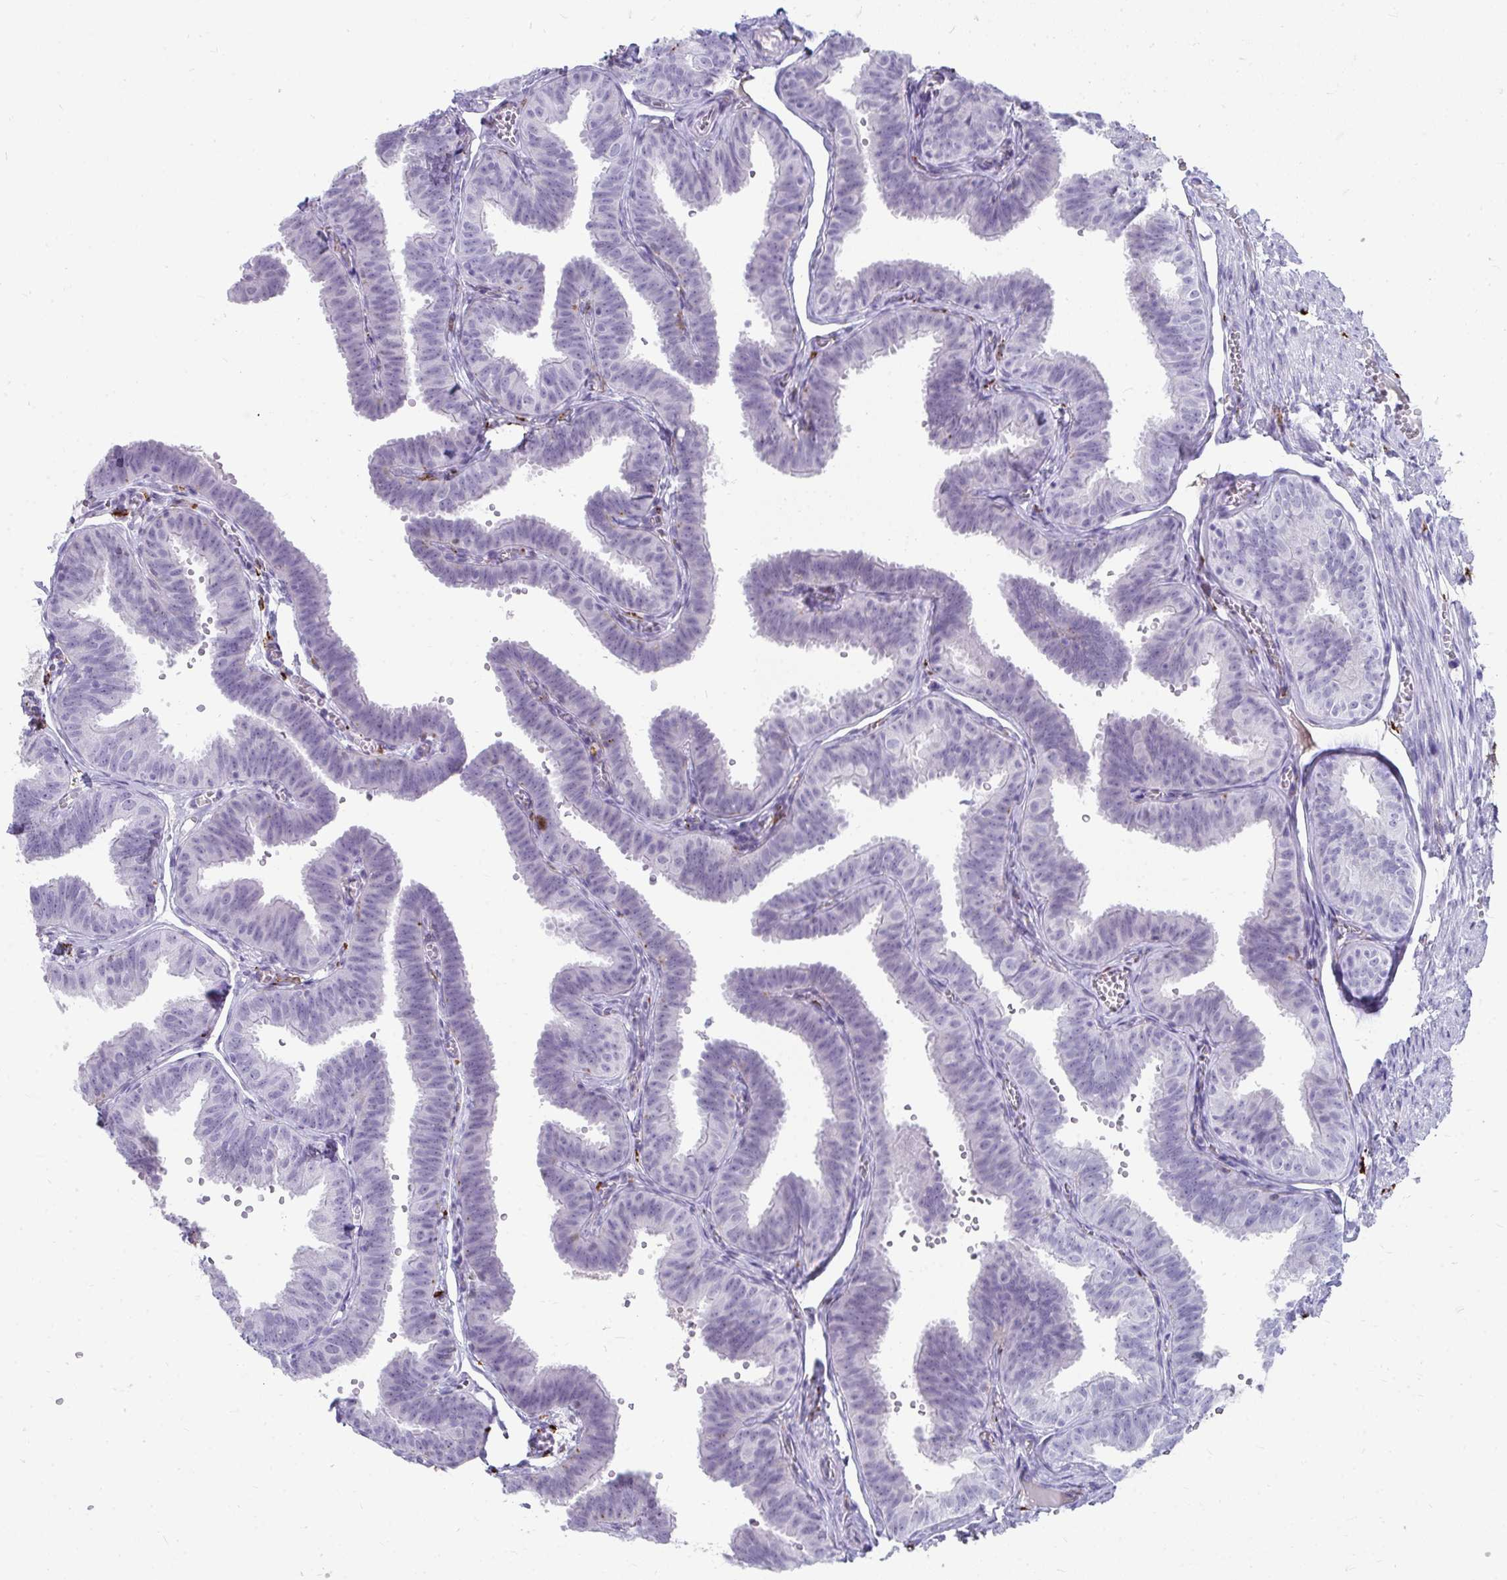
{"staining": {"intensity": "negative", "quantity": "none", "location": "none"}, "tissue": "fallopian tube", "cell_type": "Glandular cells", "image_type": "normal", "snomed": [{"axis": "morphology", "description": "Normal tissue, NOS"}, {"axis": "topography", "description": "Fallopian tube"}], "caption": "Glandular cells are negative for brown protein staining in benign fallopian tube. (Brightfield microscopy of DAB immunohistochemistry at high magnification).", "gene": "CD163", "patient": {"sex": "female", "age": 25}}